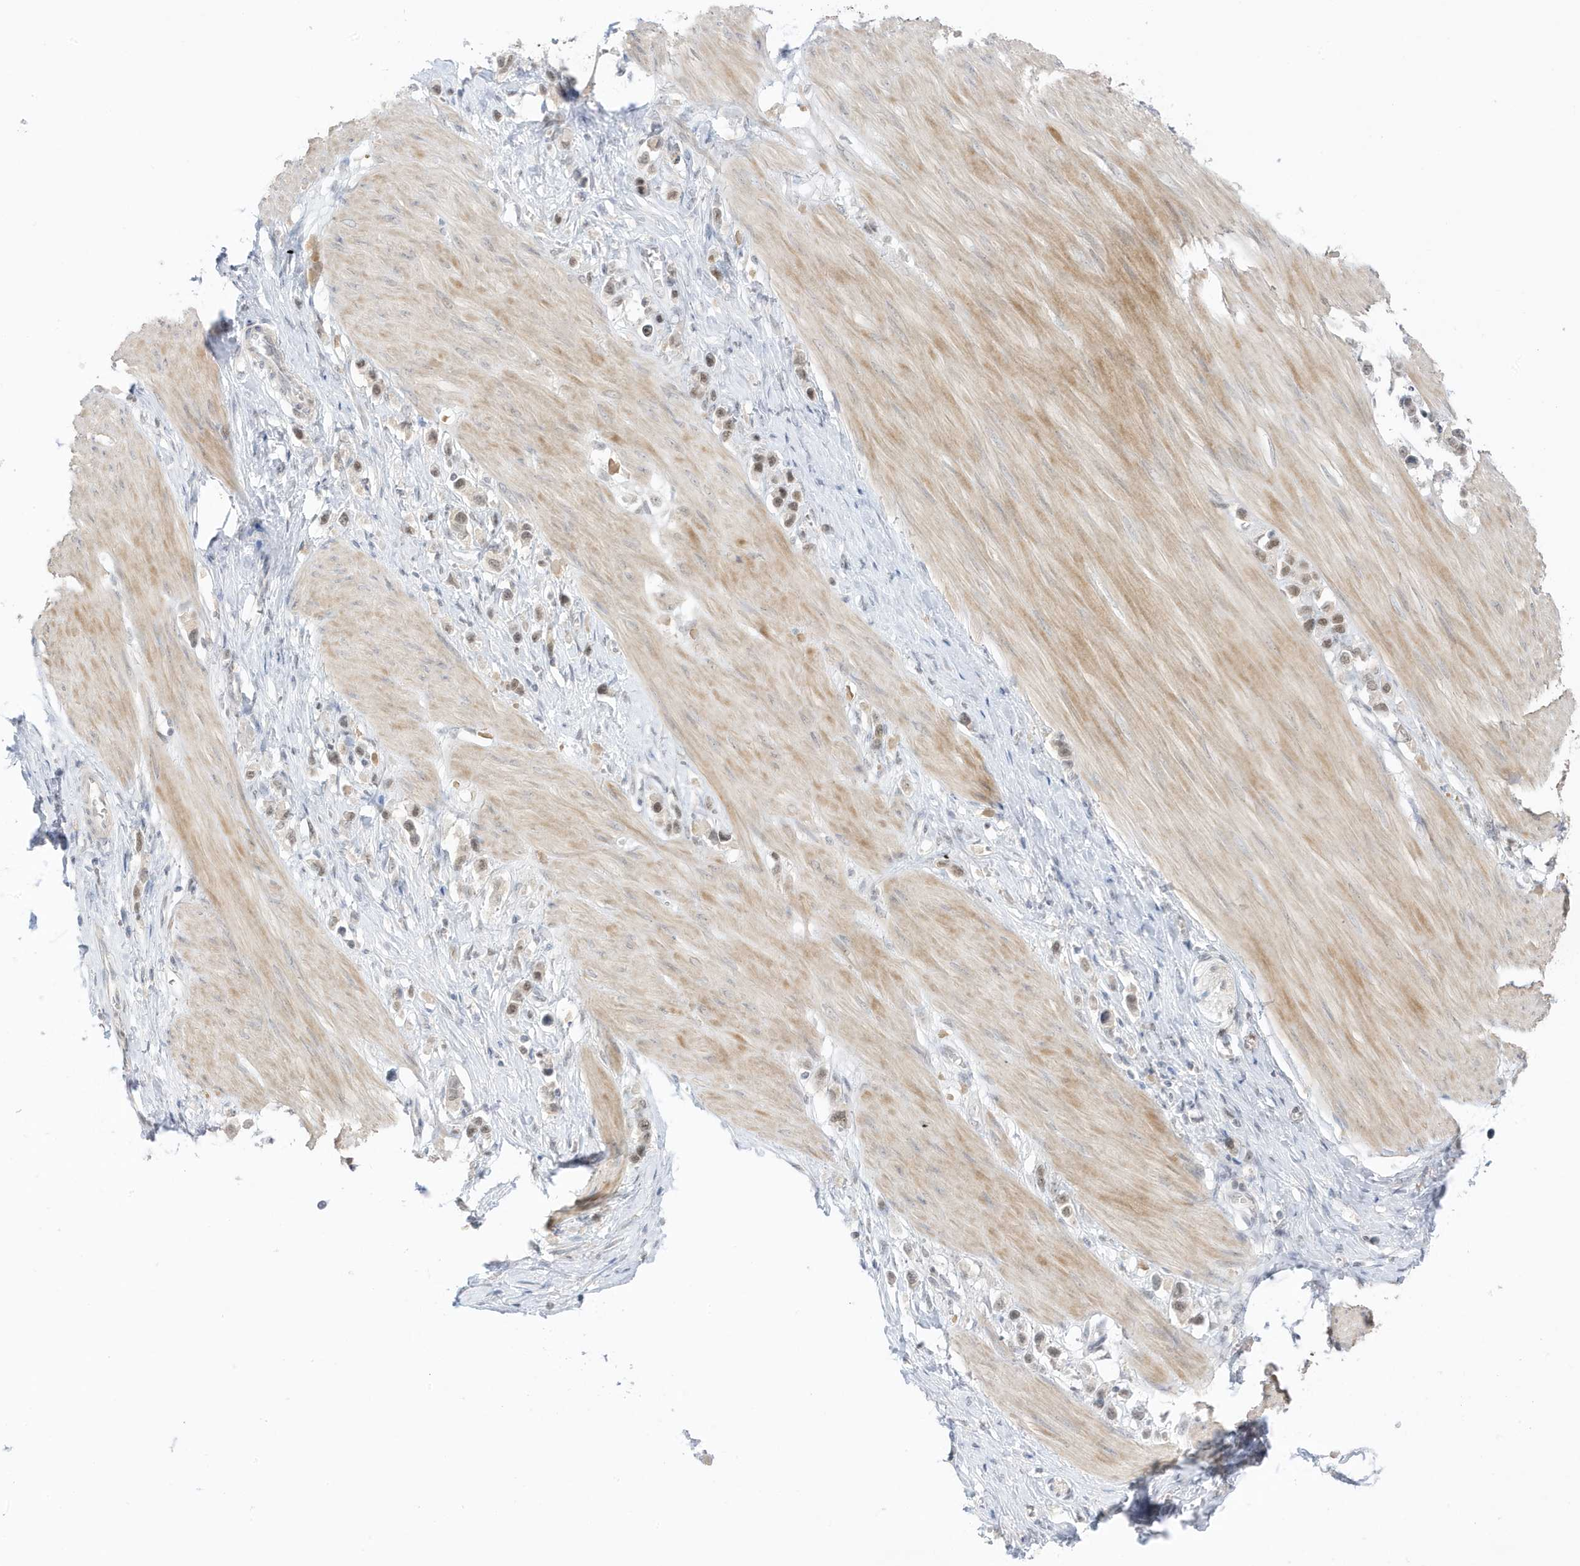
{"staining": {"intensity": "weak", "quantity": ">75%", "location": "nuclear"}, "tissue": "stomach cancer", "cell_type": "Tumor cells", "image_type": "cancer", "snomed": [{"axis": "morphology", "description": "Adenocarcinoma, NOS"}, {"axis": "topography", "description": "Stomach"}], "caption": "Tumor cells display weak nuclear positivity in about >75% of cells in adenocarcinoma (stomach).", "gene": "MSL3", "patient": {"sex": "female", "age": 65}}